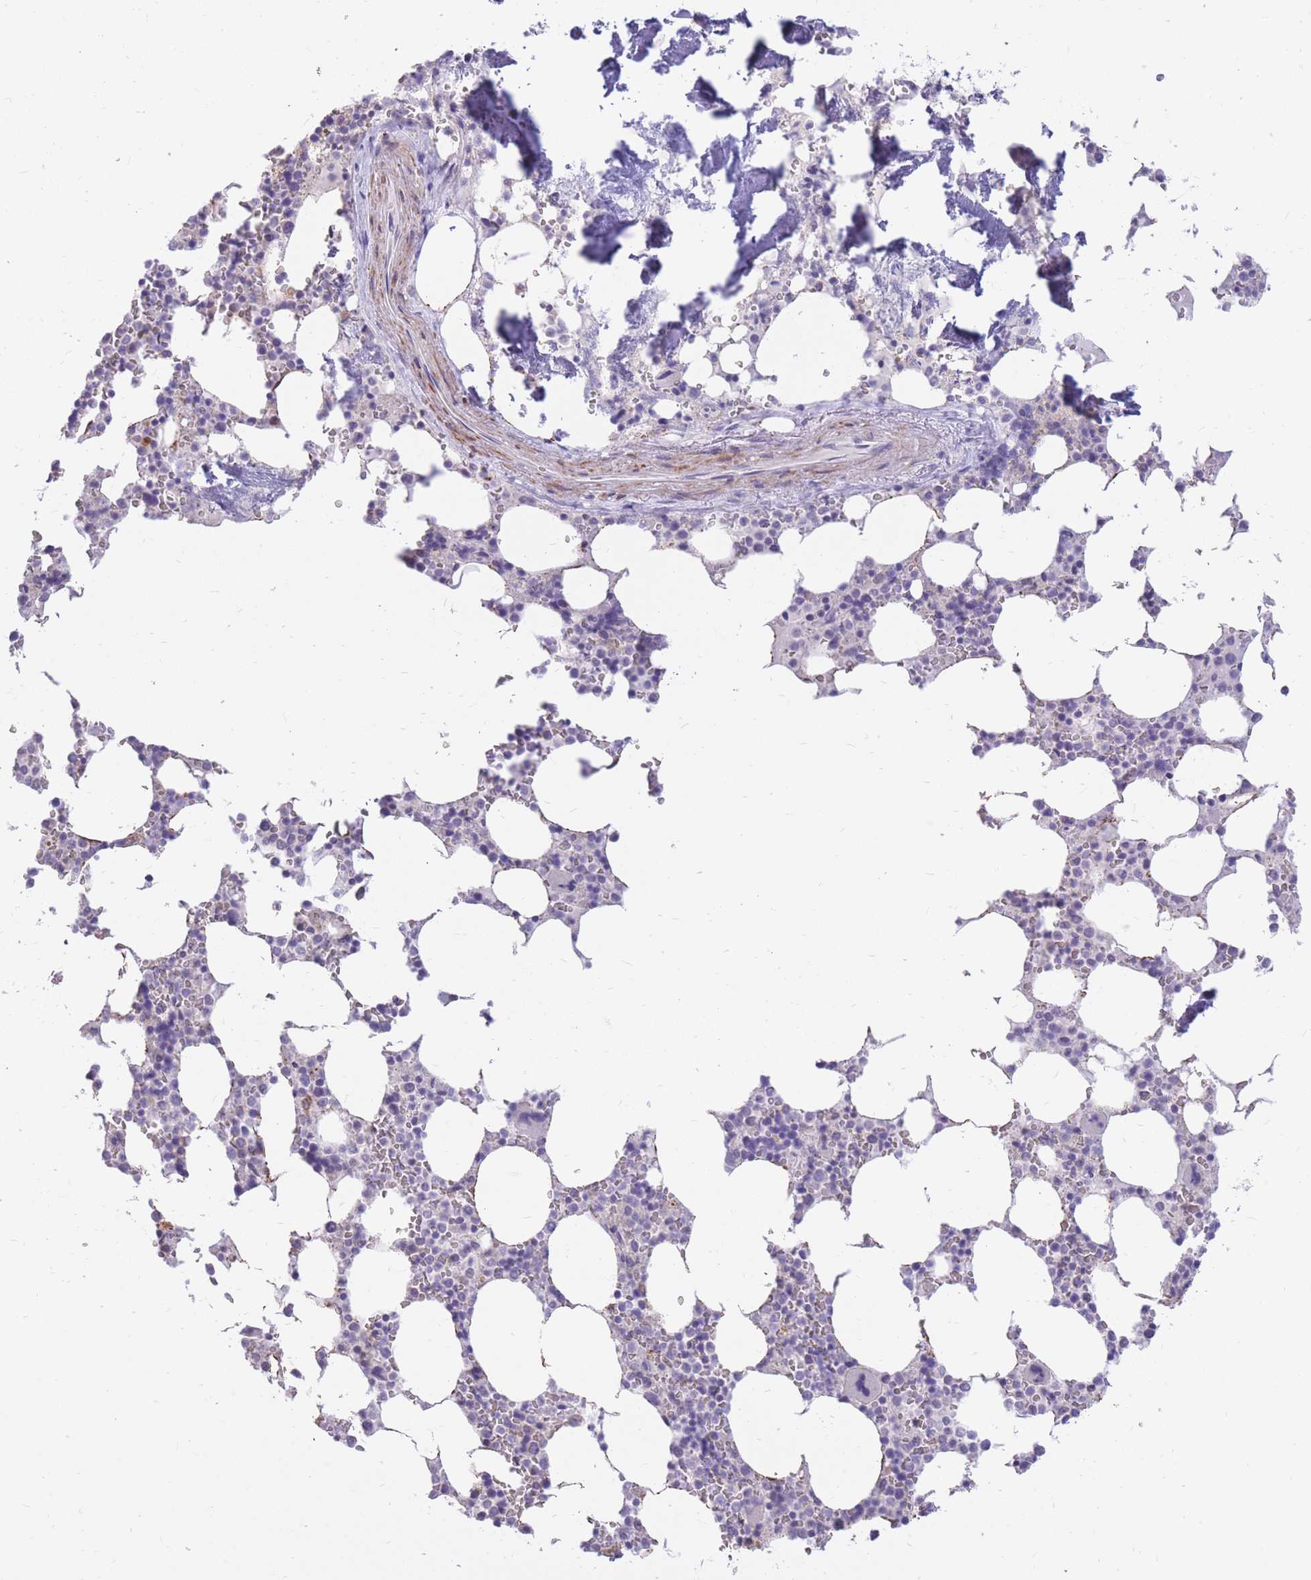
{"staining": {"intensity": "negative", "quantity": "none", "location": "none"}, "tissue": "bone marrow", "cell_type": "Hematopoietic cells", "image_type": "normal", "snomed": [{"axis": "morphology", "description": "Normal tissue, NOS"}, {"axis": "topography", "description": "Bone marrow"}], "caption": "This histopathology image is of normal bone marrow stained with immunohistochemistry to label a protein in brown with the nuclei are counter-stained blue. There is no positivity in hematopoietic cells.", "gene": "RNF170", "patient": {"sex": "male", "age": 64}}